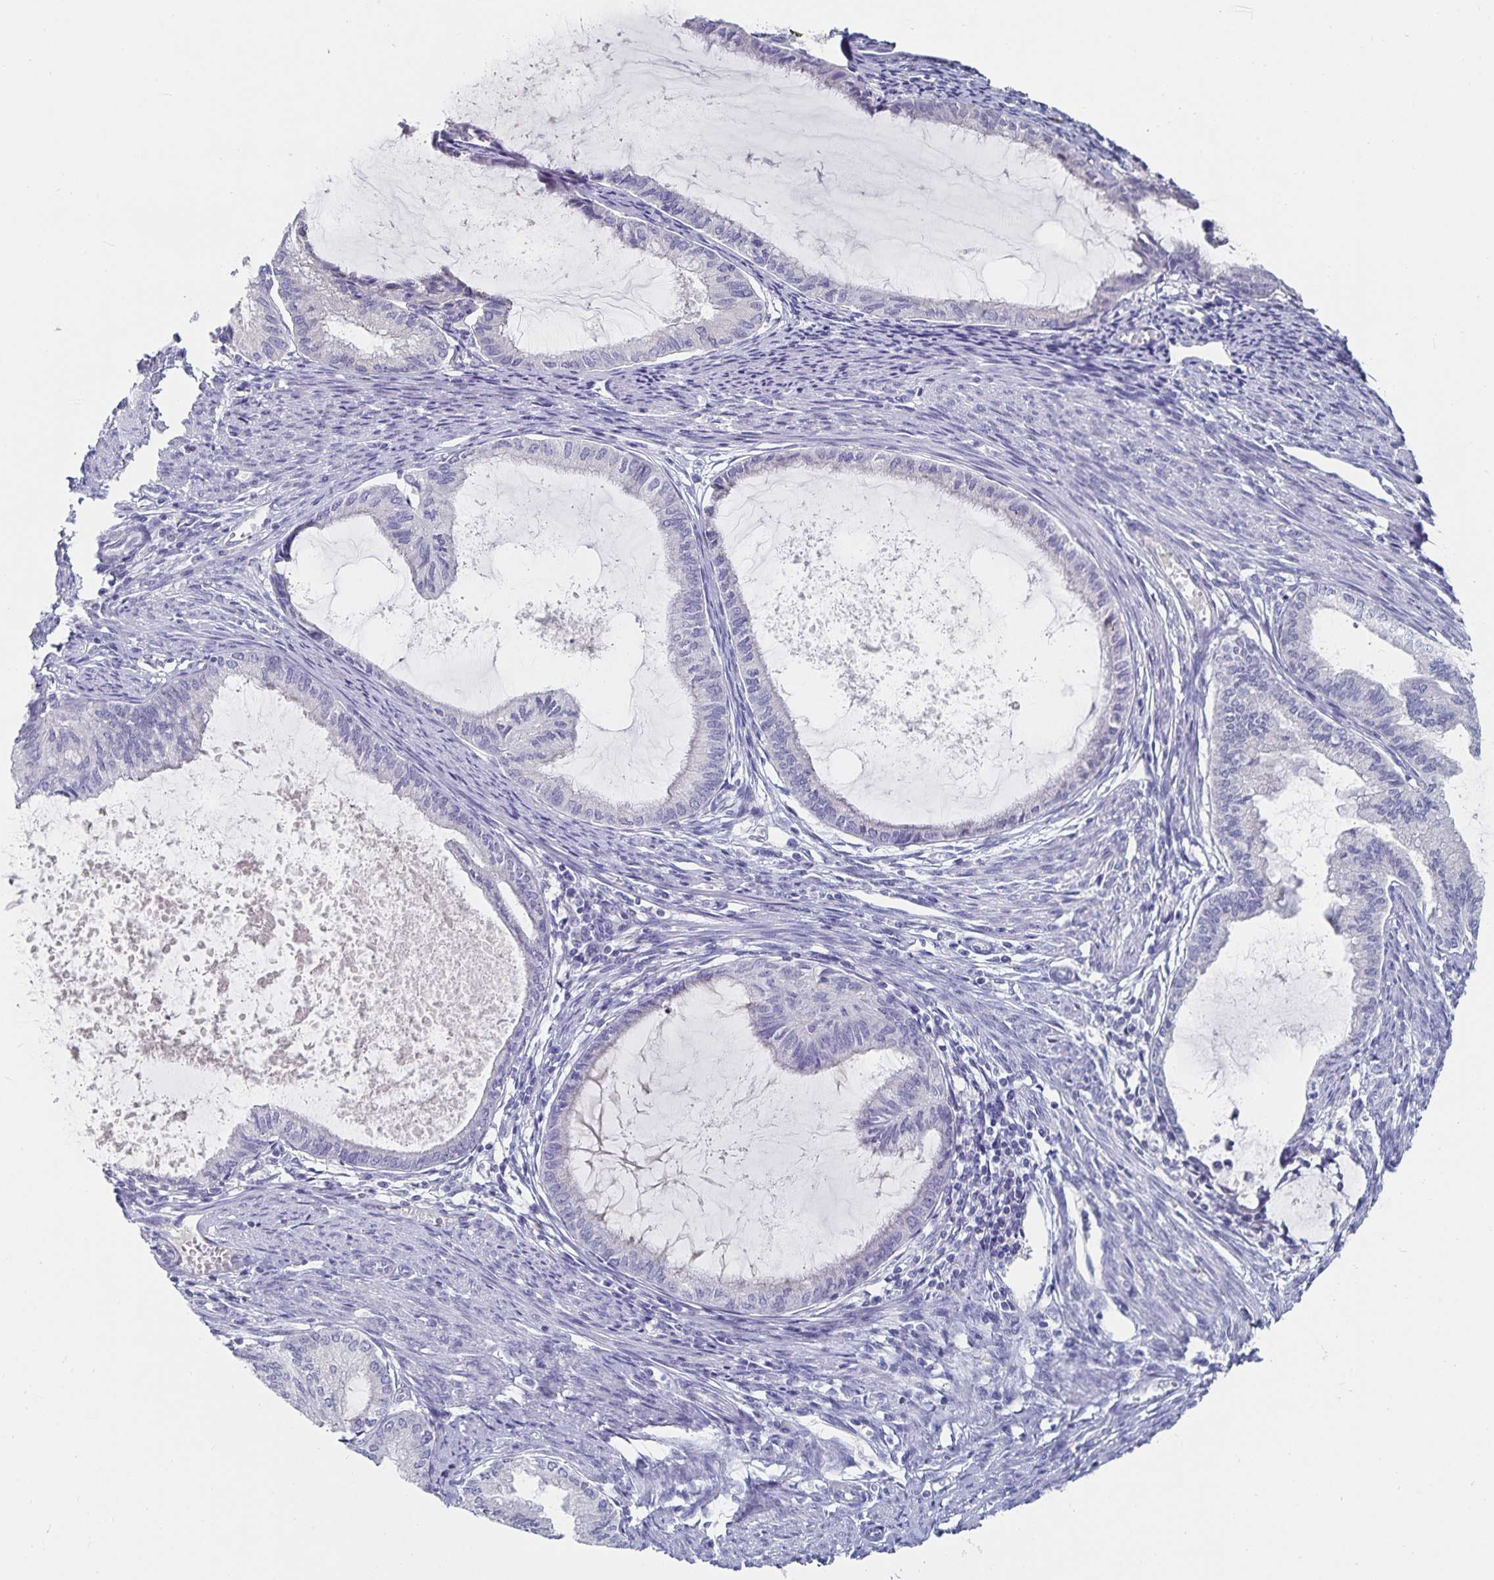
{"staining": {"intensity": "negative", "quantity": "none", "location": "none"}, "tissue": "endometrial cancer", "cell_type": "Tumor cells", "image_type": "cancer", "snomed": [{"axis": "morphology", "description": "Adenocarcinoma, NOS"}, {"axis": "topography", "description": "Endometrium"}], "caption": "The immunohistochemistry (IHC) photomicrograph has no significant staining in tumor cells of adenocarcinoma (endometrial) tissue.", "gene": "CFAP69", "patient": {"sex": "female", "age": 86}}